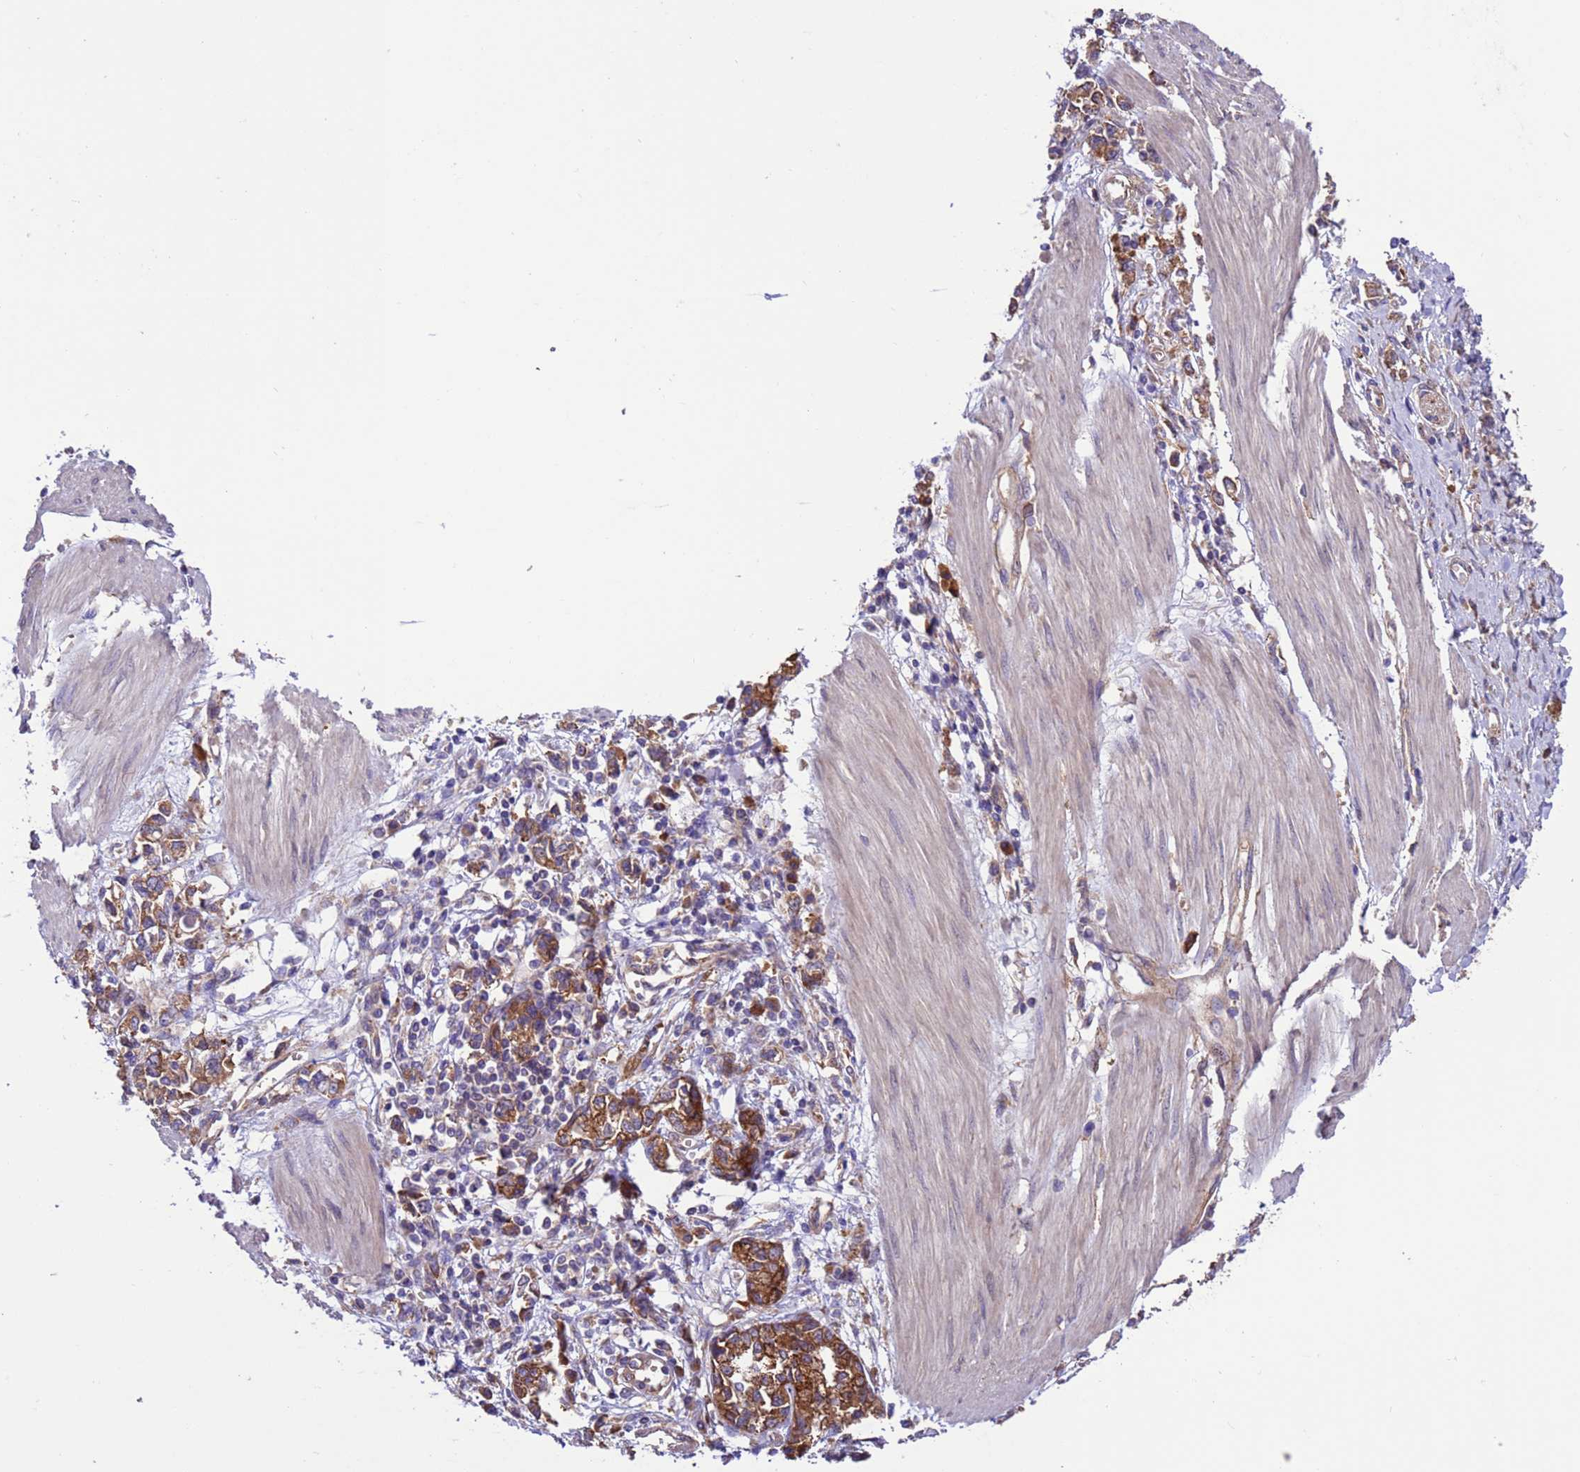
{"staining": {"intensity": "moderate", "quantity": ">75%", "location": "cytoplasmic/membranous"}, "tissue": "stomach cancer", "cell_type": "Tumor cells", "image_type": "cancer", "snomed": [{"axis": "morphology", "description": "Adenocarcinoma, NOS"}, {"axis": "topography", "description": "Stomach"}], "caption": "Immunohistochemical staining of stomach adenocarcinoma displays medium levels of moderate cytoplasmic/membranous protein expression in approximately >75% of tumor cells.", "gene": "ARHGAP12", "patient": {"sex": "female", "age": 76}}